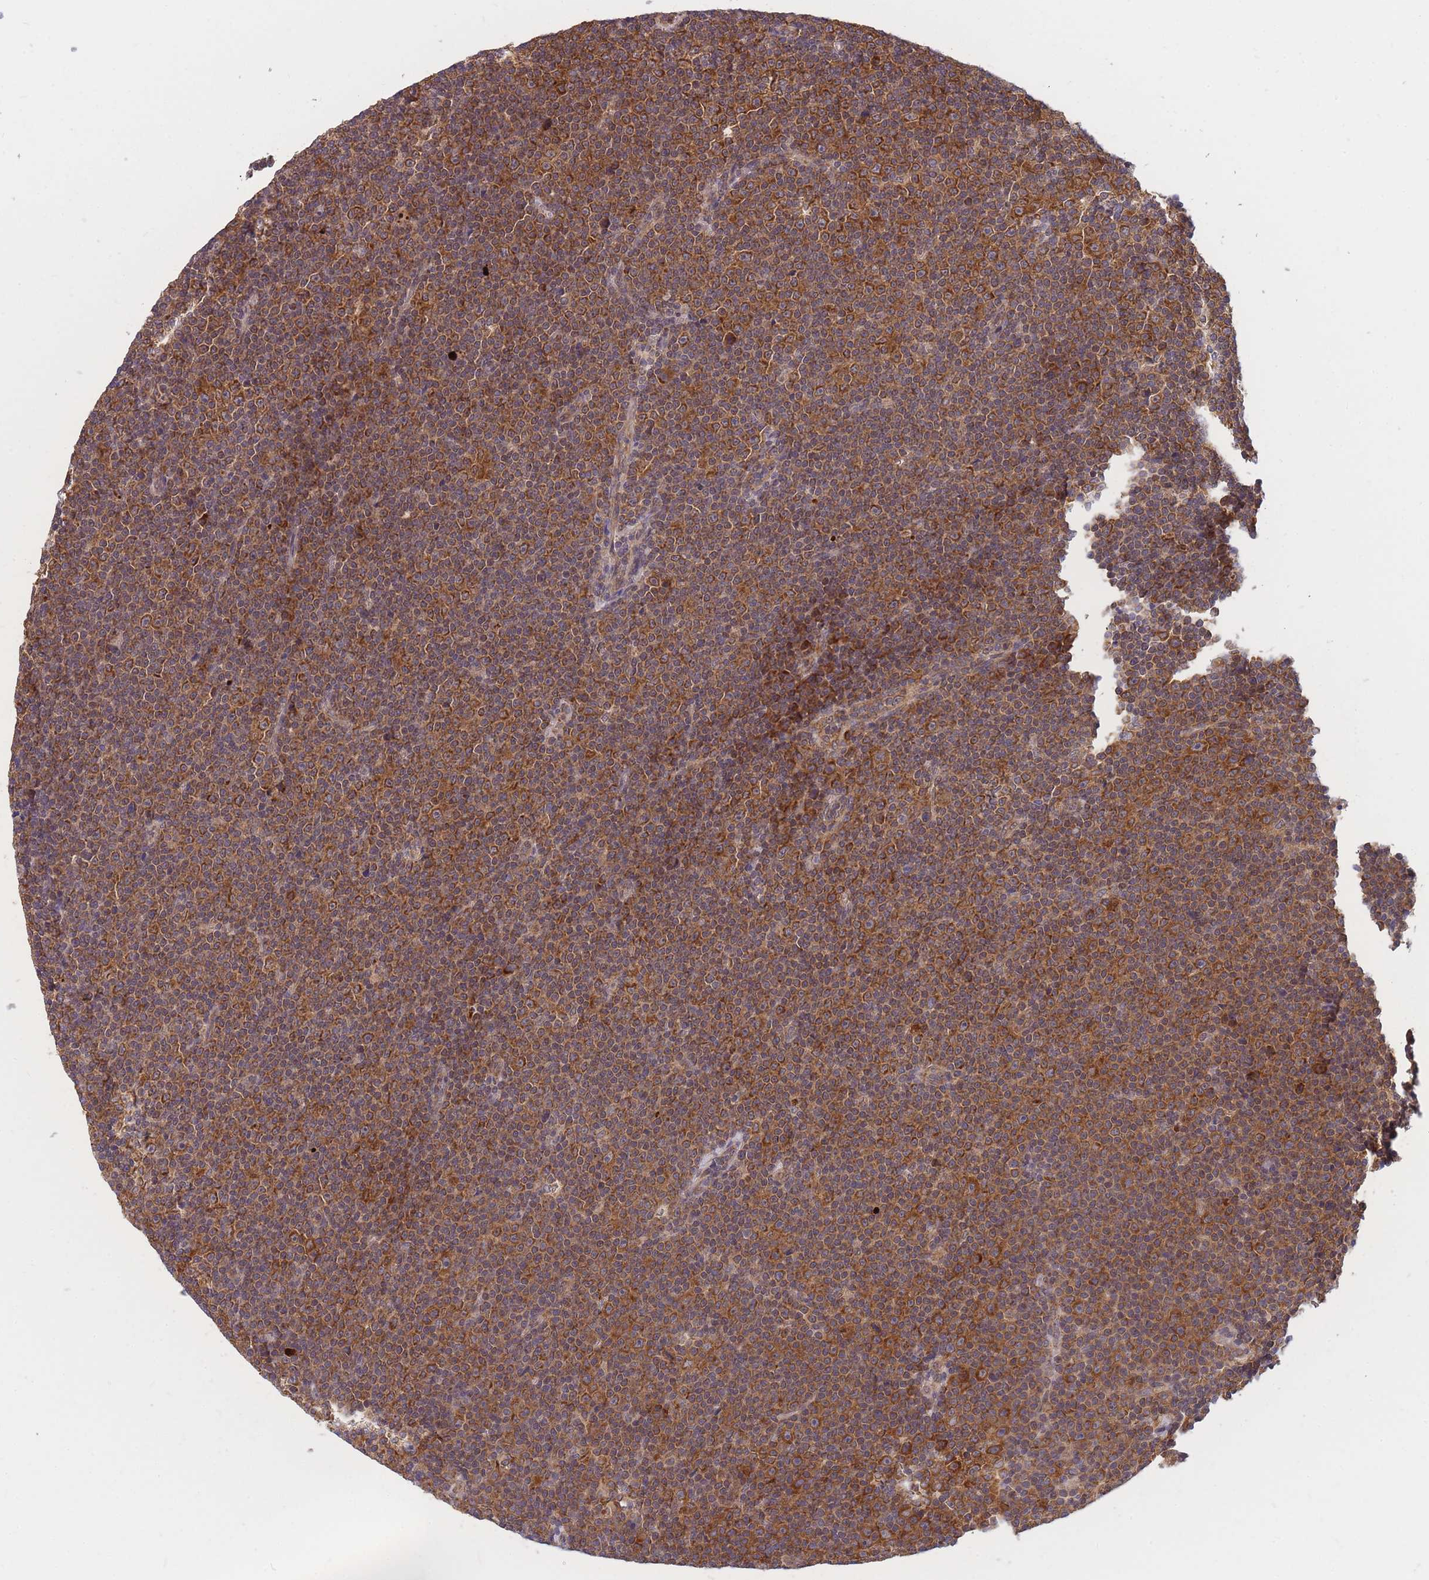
{"staining": {"intensity": "strong", "quantity": ">75%", "location": "cytoplasmic/membranous"}, "tissue": "lymphoma", "cell_type": "Tumor cells", "image_type": "cancer", "snomed": [{"axis": "morphology", "description": "Malignant lymphoma, non-Hodgkin's type, Low grade"}, {"axis": "topography", "description": "Lymph node"}], "caption": "High-power microscopy captured an IHC micrograph of malignant lymphoma, non-Hodgkin's type (low-grade), revealing strong cytoplasmic/membranous expression in approximately >75% of tumor cells. (Stains: DAB (3,3'-diaminobenzidine) in brown, nuclei in blue, Microscopy: brightfield microscopy at high magnification).", "gene": "MRPL23", "patient": {"sex": "female", "age": 67}}